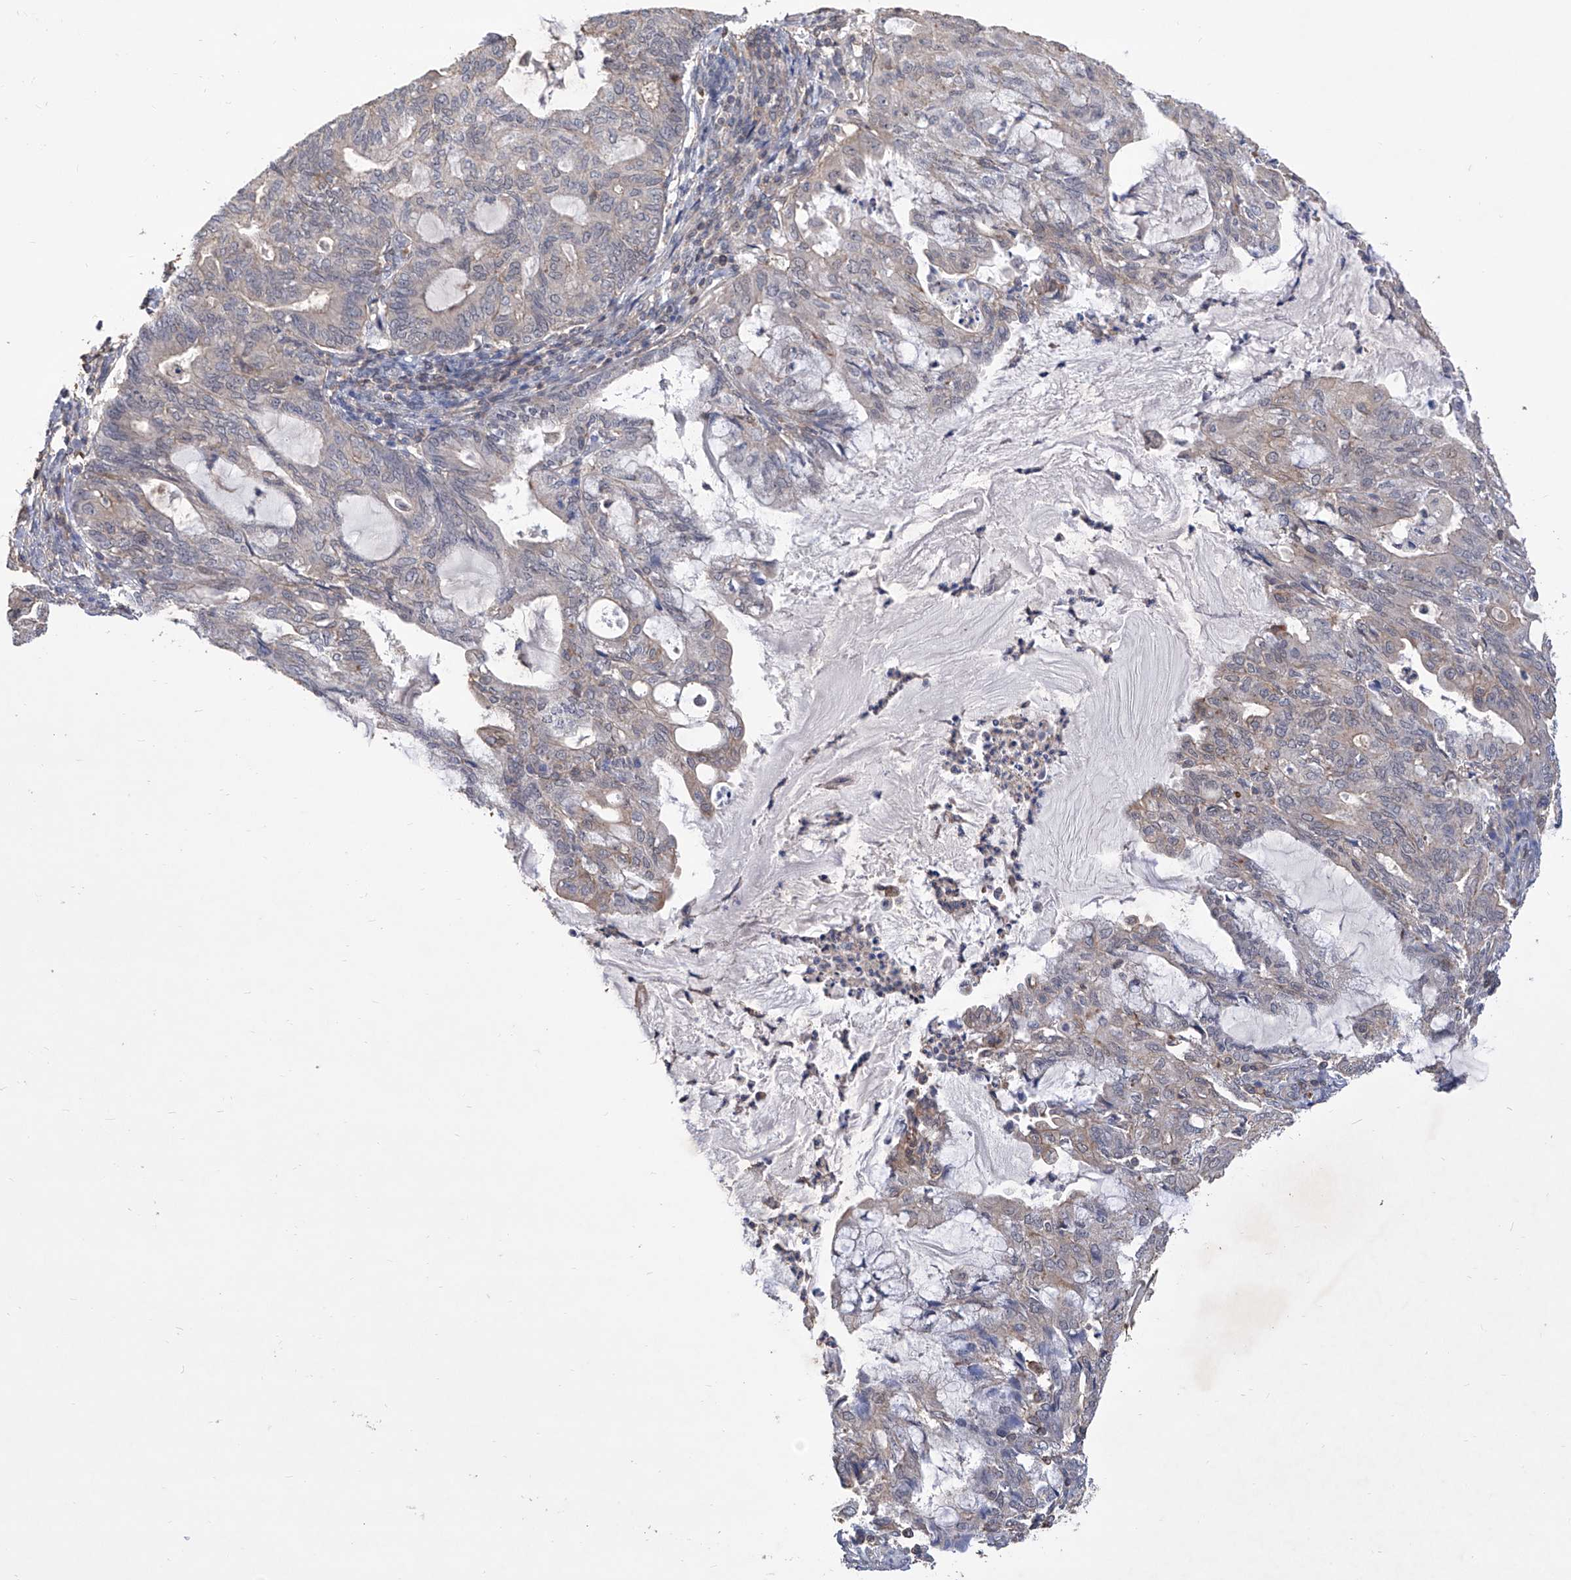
{"staining": {"intensity": "weak", "quantity": "<25%", "location": "cytoplasmic/membranous"}, "tissue": "endometrial cancer", "cell_type": "Tumor cells", "image_type": "cancer", "snomed": [{"axis": "morphology", "description": "Adenocarcinoma, NOS"}, {"axis": "topography", "description": "Endometrium"}], "caption": "Immunohistochemistry (IHC) micrograph of endometrial cancer (adenocarcinoma) stained for a protein (brown), which demonstrates no positivity in tumor cells.", "gene": "KIFC2", "patient": {"sex": "female", "age": 86}}